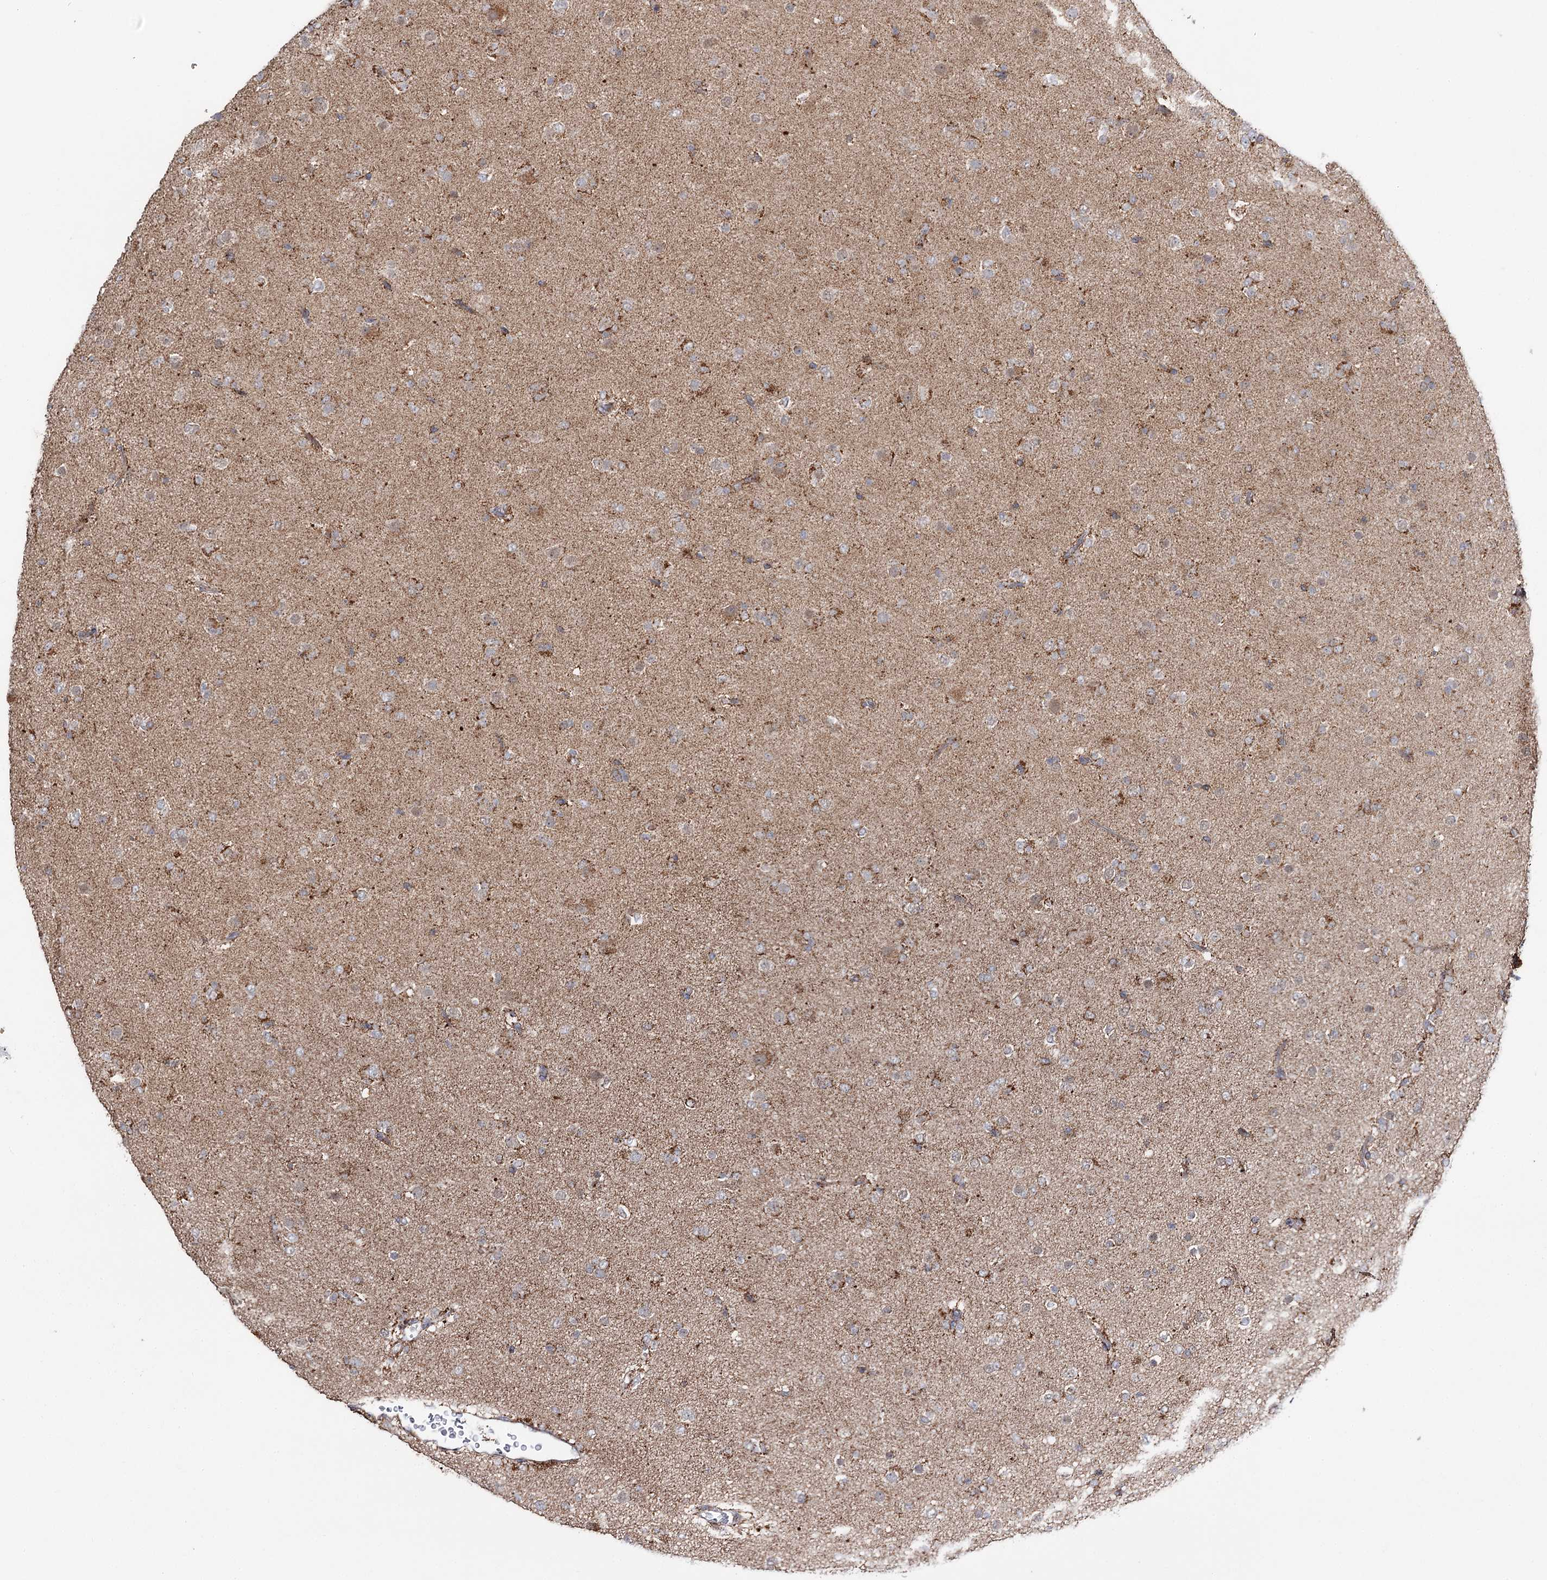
{"staining": {"intensity": "weak", "quantity": "25%-75%", "location": "cytoplasmic/membranous"}, "tissue": "glioma", "cell_type": "Tumor cells", "image_type": "cancer", "snomed": [{"axis": "morphology", "description": "Glioma, malignant, Low grade"}, {"axis": "topography", "description": "Brain"}], "caption": "A high-resolution image shows IHC staining of glioma, which exhibits weak cytoplasmic/membranous expression in about 25%-75% of tumor cells.", "gene": "CBR4", "patient": {"sex": "male", "age": 65}}